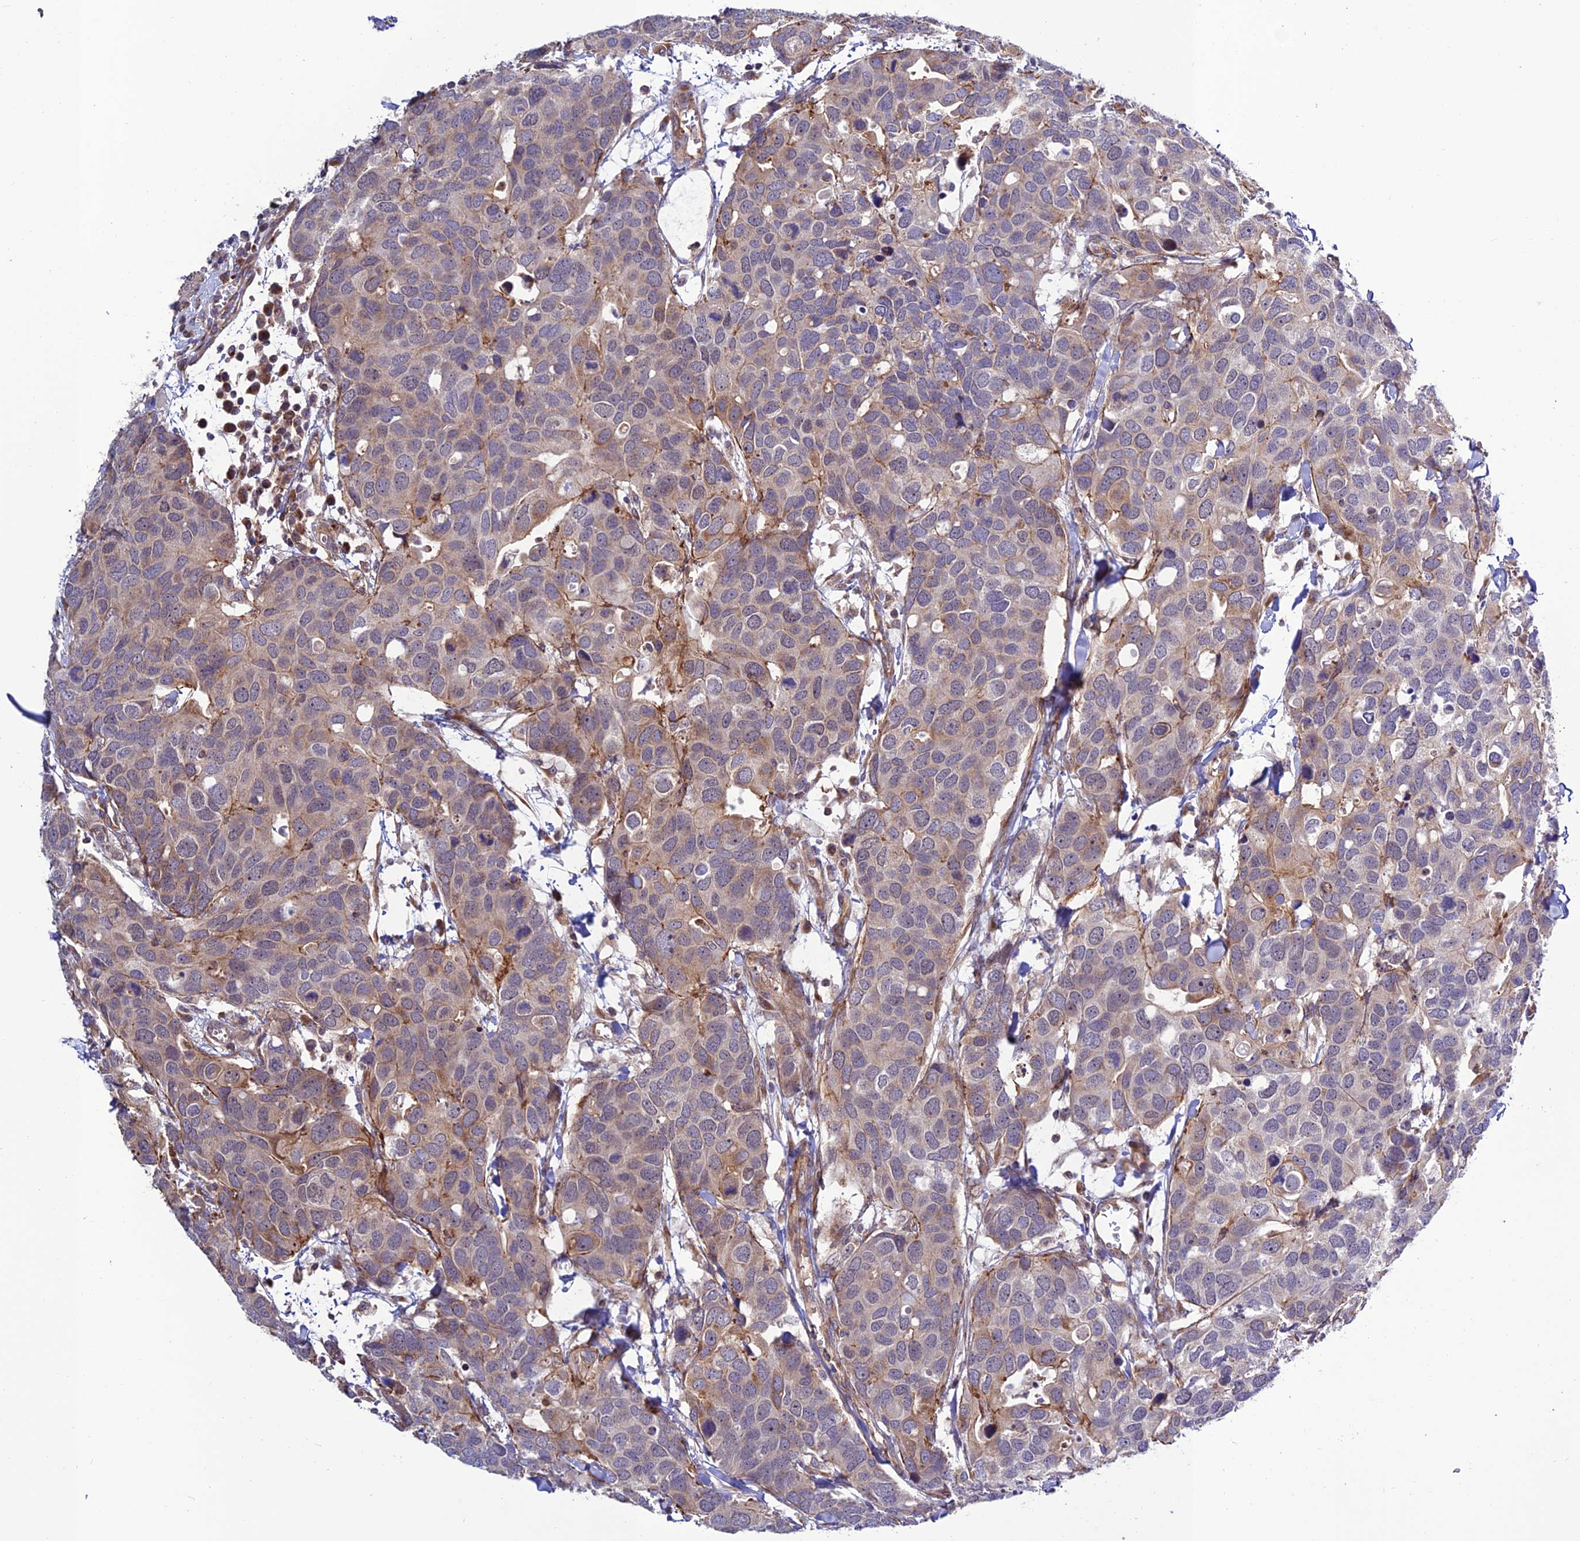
{"staining": {"intensity": "negative", "quantity": "none", "location": "none"}, "tissue": "breast cancer", "cell_type": "Tumor cells", "image_type": "cancer", "snomed": [{"axis": "morphology", "description": "Duct carcinoma"}, {"axis": "topography", "description": "Breast"}], "caption": "DAB immunohistochemical staining of human breast cancer (invasive ductal carcinoma) shows no significant expression in tumor cells.", "gene": "TNIP3", "patient": {"sex": "female", "age": 83}}